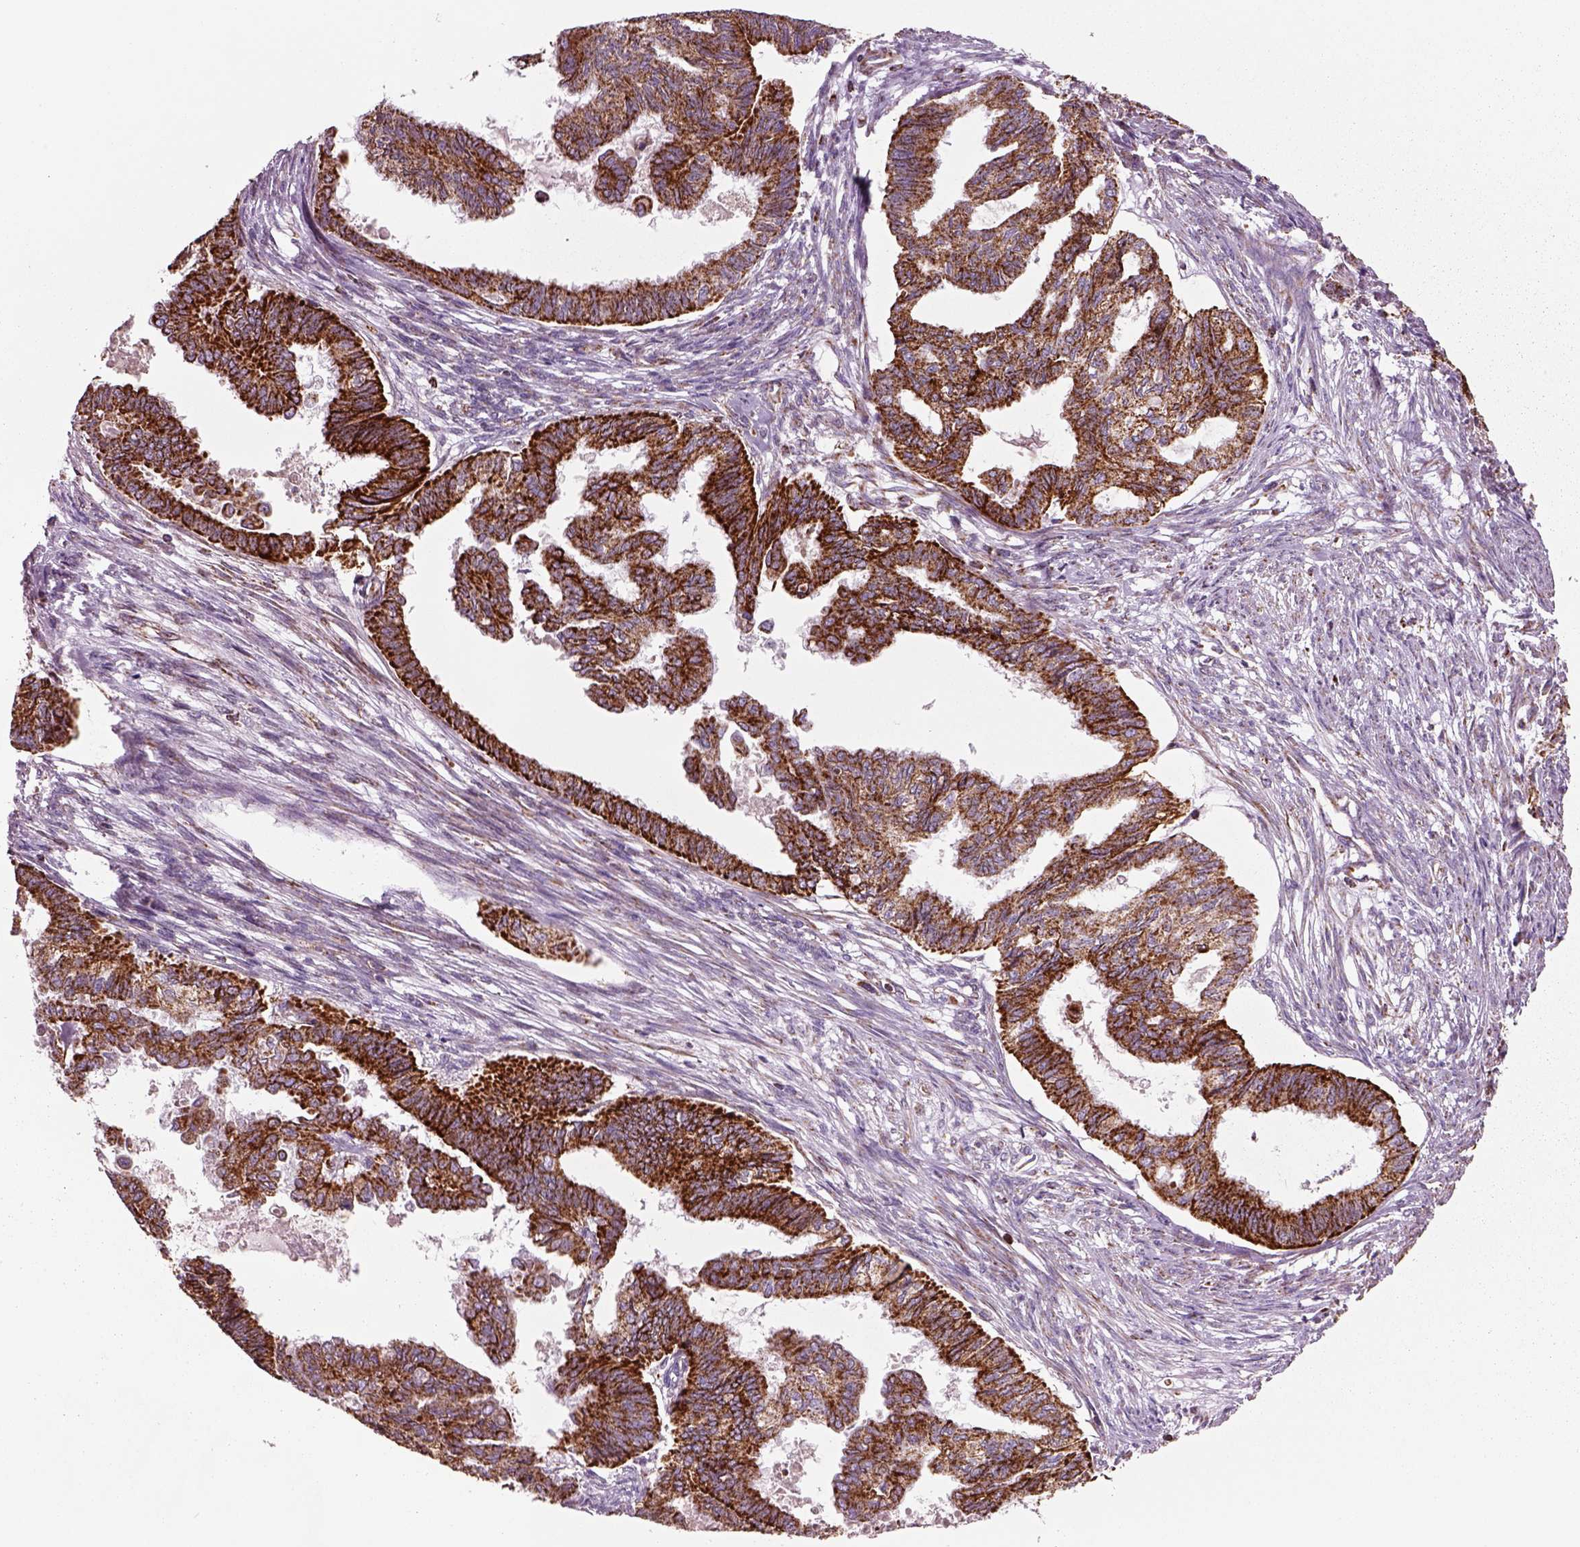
{"staining": {"intensity": "strong", "quantity": ">75%", "location": "cytoplasmic/membranous"}, "tissue": "endometrial cancer", "cell_type": "Tumor cells", "image_type": "cancer", "snomed": [{"axis": "morphology", "description": "Adenocarcinoma, NOS"}, {"axis": "topography", "description": "Endometrium"}], "caption": "A micrograph of adenocarcinoma (endometrial) stained for a protein demonstrates strong cytoplasmic/membranous brown staining in tumor cells.", "gene": "SLC25A24", "patient": {"sex": "female", "age": 86}}